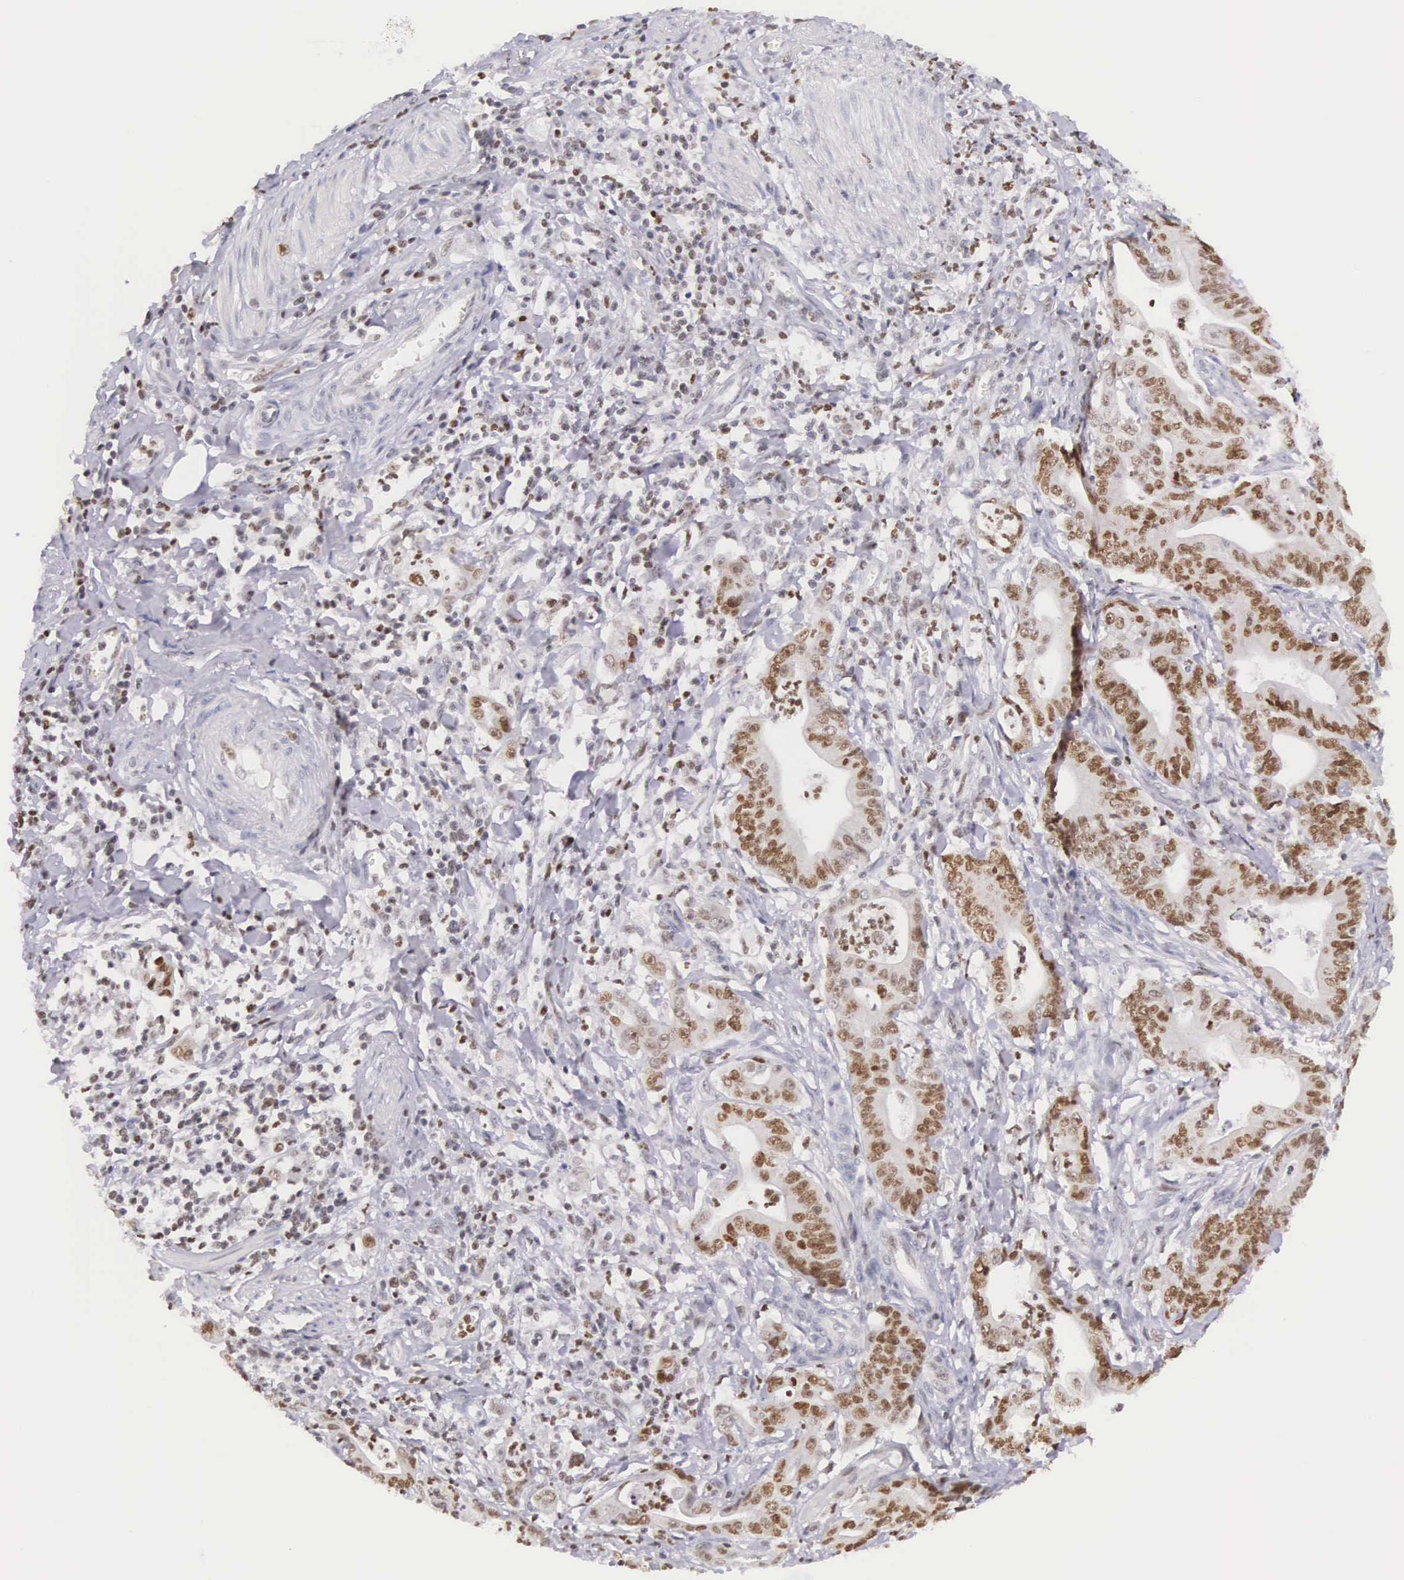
{"staining": {"intensity": "strong", "quantity": ">75%", "location": "nuclear"}, "tissue": "stomach cancer", "cell_type": "Tumor cells", "image_type": "cancer", "snomed": [{"axis": "morphology", "description": "Adenocarcinoma, NOS"}, {"axis": "topography", "description": "Stomach, lower"}], "caption": "Tumor cells display high levels of strong nuclear staining in about >75% of cells in human stomach cancer.", "gene": "VRK1", "patient": {"sex": "female", "age": 86}}